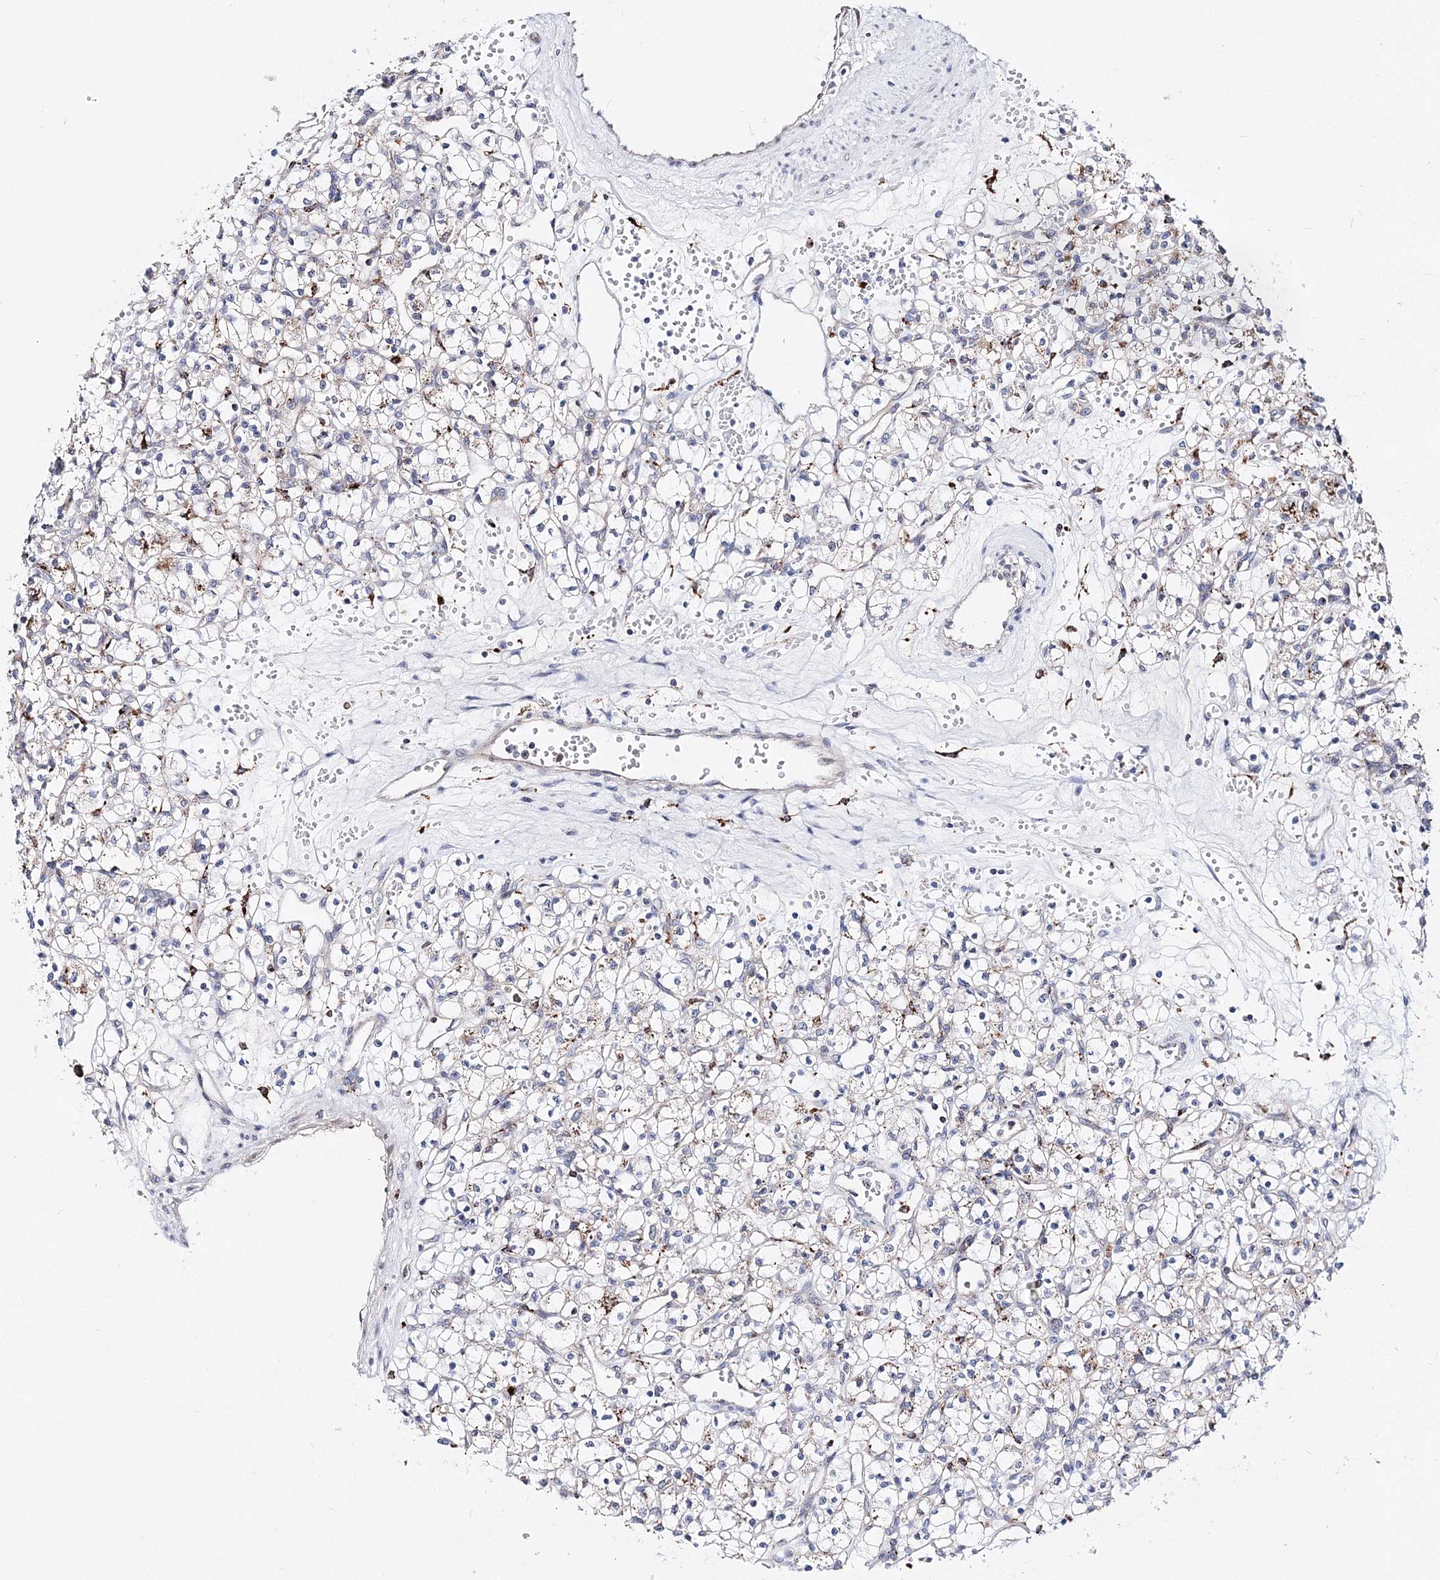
{"staining": {"intensity": "weak", "quantity": "25%-75%", "location": "cytoplasmic/membranous"}, "tissue": "renal cancer", "cell_type": "Tumor cells", "image_type": "cancer", "snomed": [{"axis": "morphology", "description": "Adenocarcinoma, NOS"}, {"axis": "topography", "description": "Kidney"}], "caption": "IHC image of neoplastic tissue: human renal cancer stained using immunohistochemistry displays low levels of weak protein expression localized specifically in the cytoplasmic/membranous of tumor cells, appearing as a cytoplasmic/membranous brown color.", "gene": "C3orf38", "patient": {"sex": "female", "age": 59}}